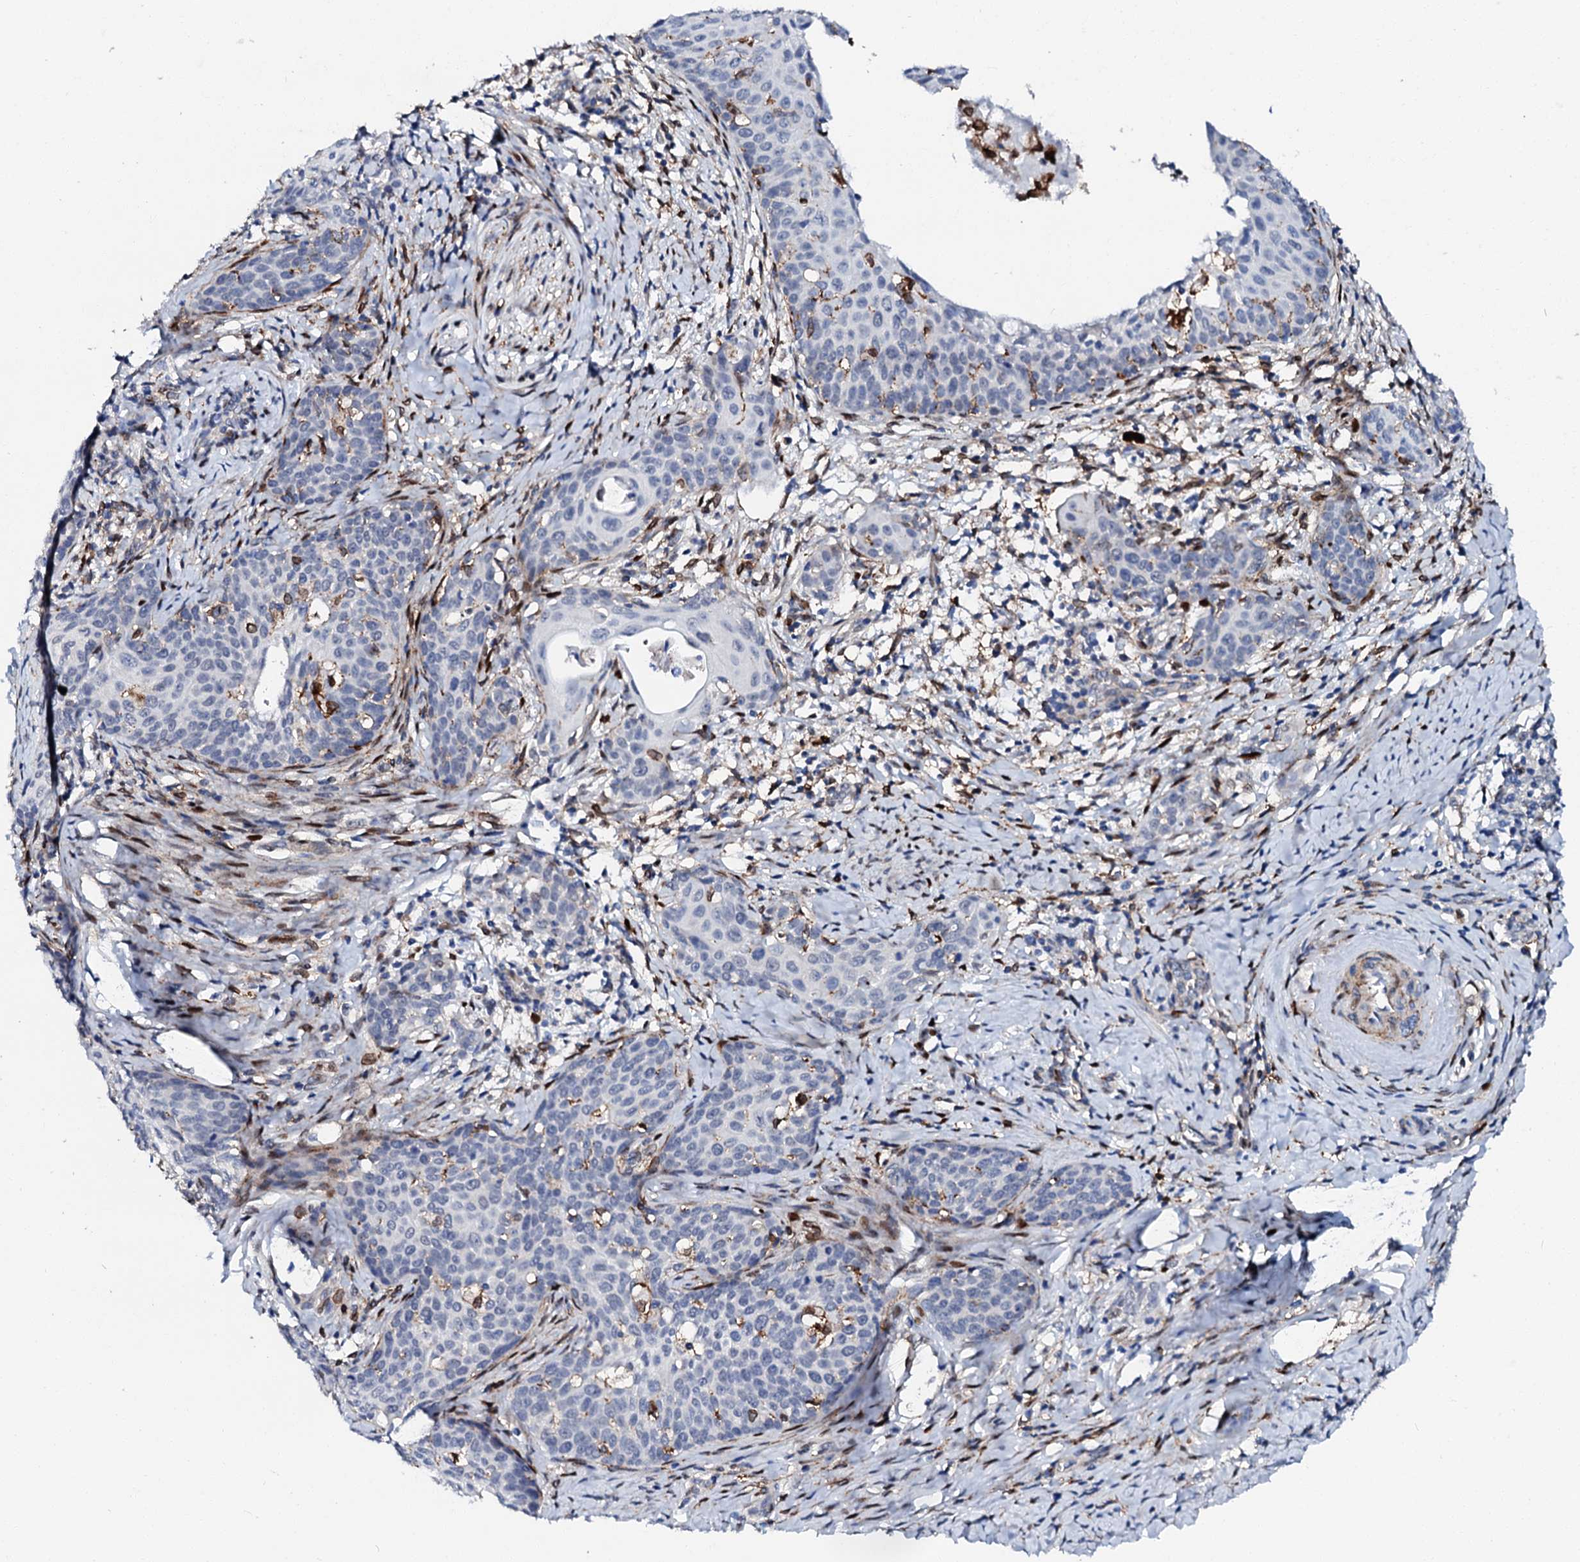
{"staining": {"intensity": "negative", "quantity": "none", "location": "none"}, "tissue": "cervical cancer", "cell_type": "Tumor cells", "image_type": "cancer", "snomed": [{"axis": "morphology", "description": "Squamous cell carcinoma, NOS"}, {"axis": "topography", "description": "Cervix"}], "caption": "Human cervical squamous cell carcinoma stained for a protein using IHC demonstrates no expression in tumor cells.", "gene": "MED13L", "patient": {"sex": "female", "age": 52}}